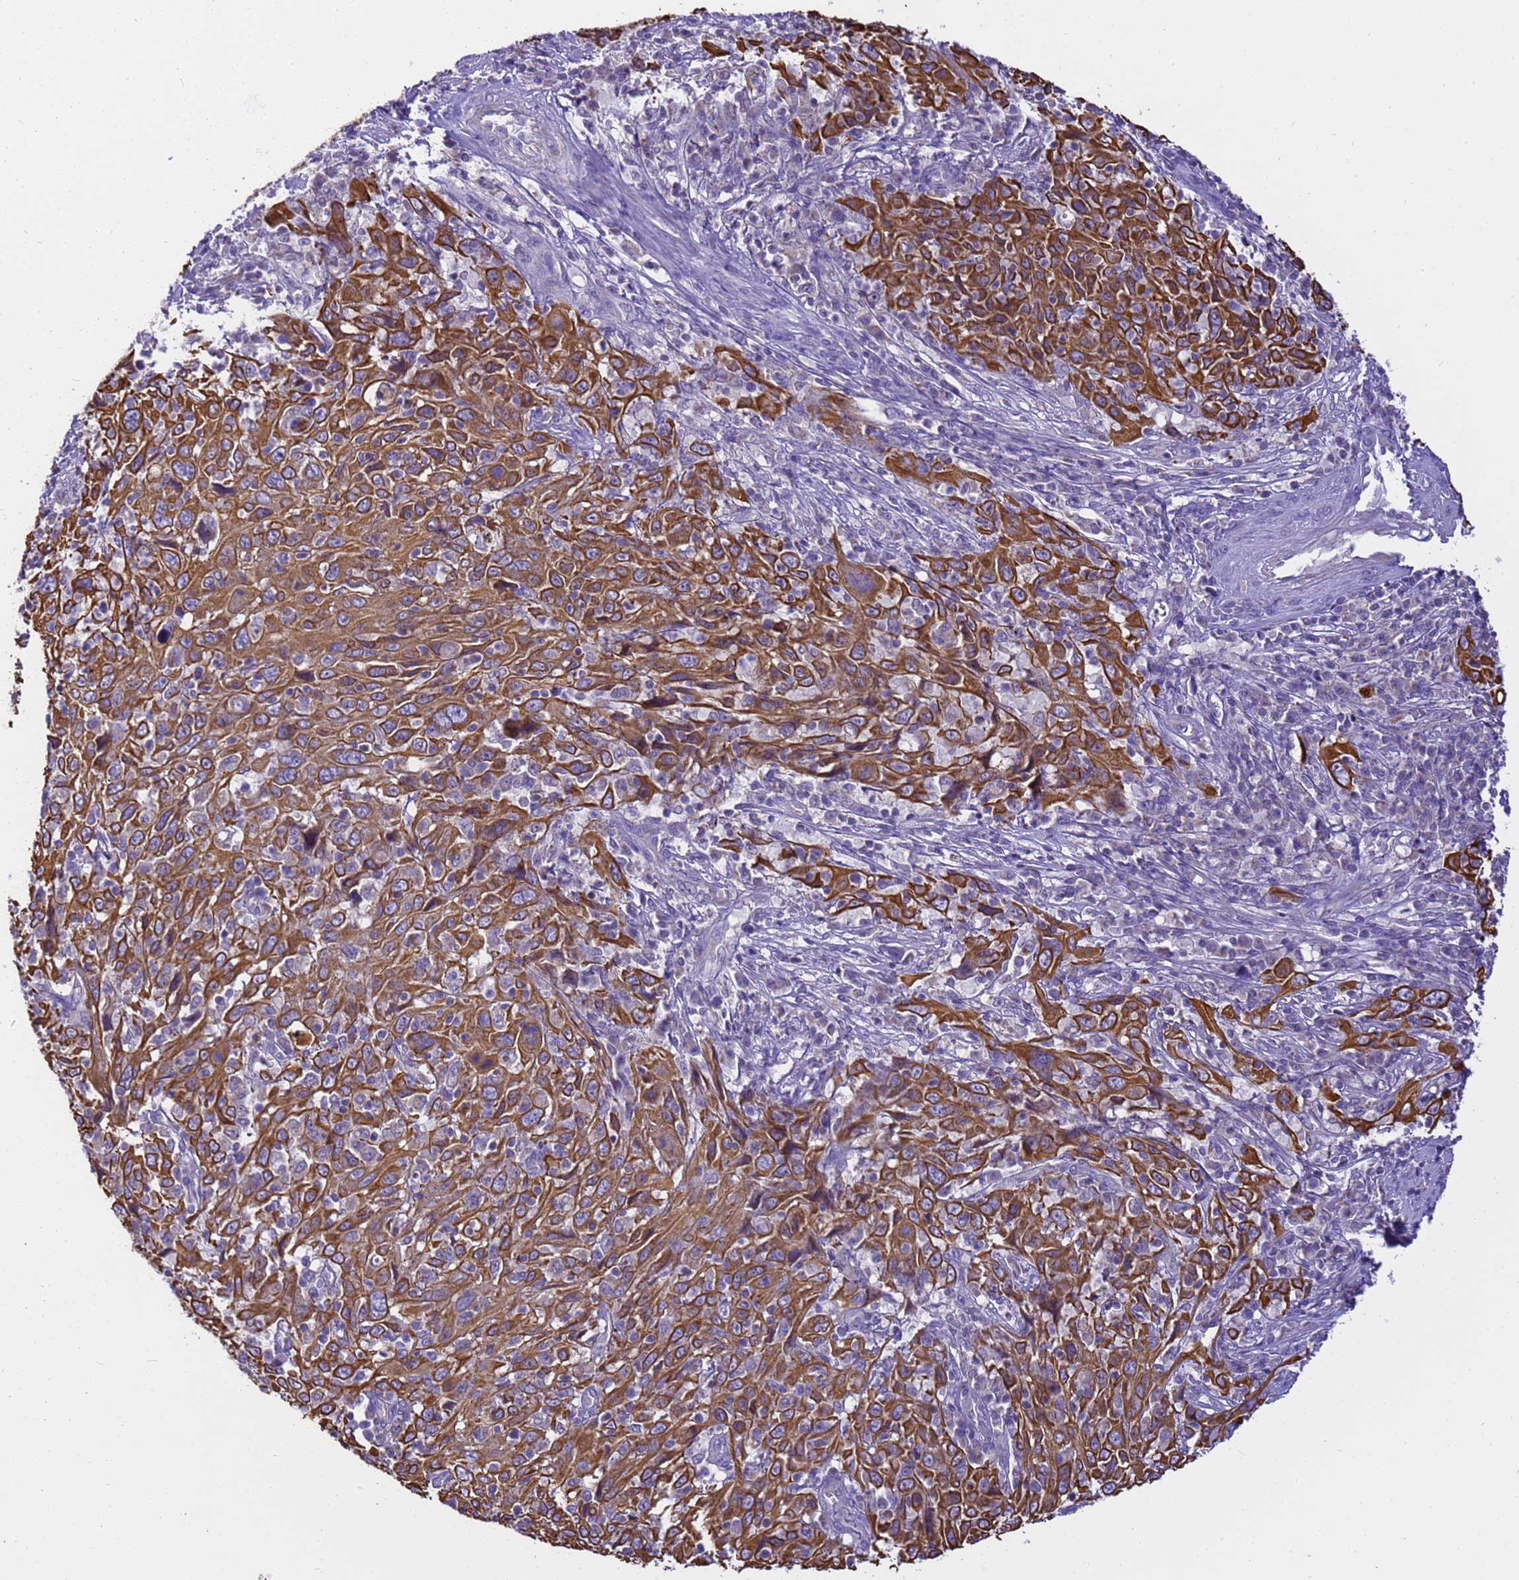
{"staining": {"intensity": "strong", "quantity": ">75%", "location": "cytoplasmic/membranous"}, "tissue": "cervical cancer", "cell_type": "Tumor cells", "image_type": "cancer", "snomed": [{"axis": "morphology", "description": "Squamous cell carcinoma, NOS"}, {"axis": "topography", "description": "Cervix"}], "caption": "Tumor cells demonstrate high levels of strong cytoplasmic/membranous staining in approximately >75% of cells in human squamous cell carcinoma (cervical). The protein of interest is shown in brown color, while the nuclei are stained blue.", "gene": "PIEZO2", "patient": {"sex": "female", "age": 46}}